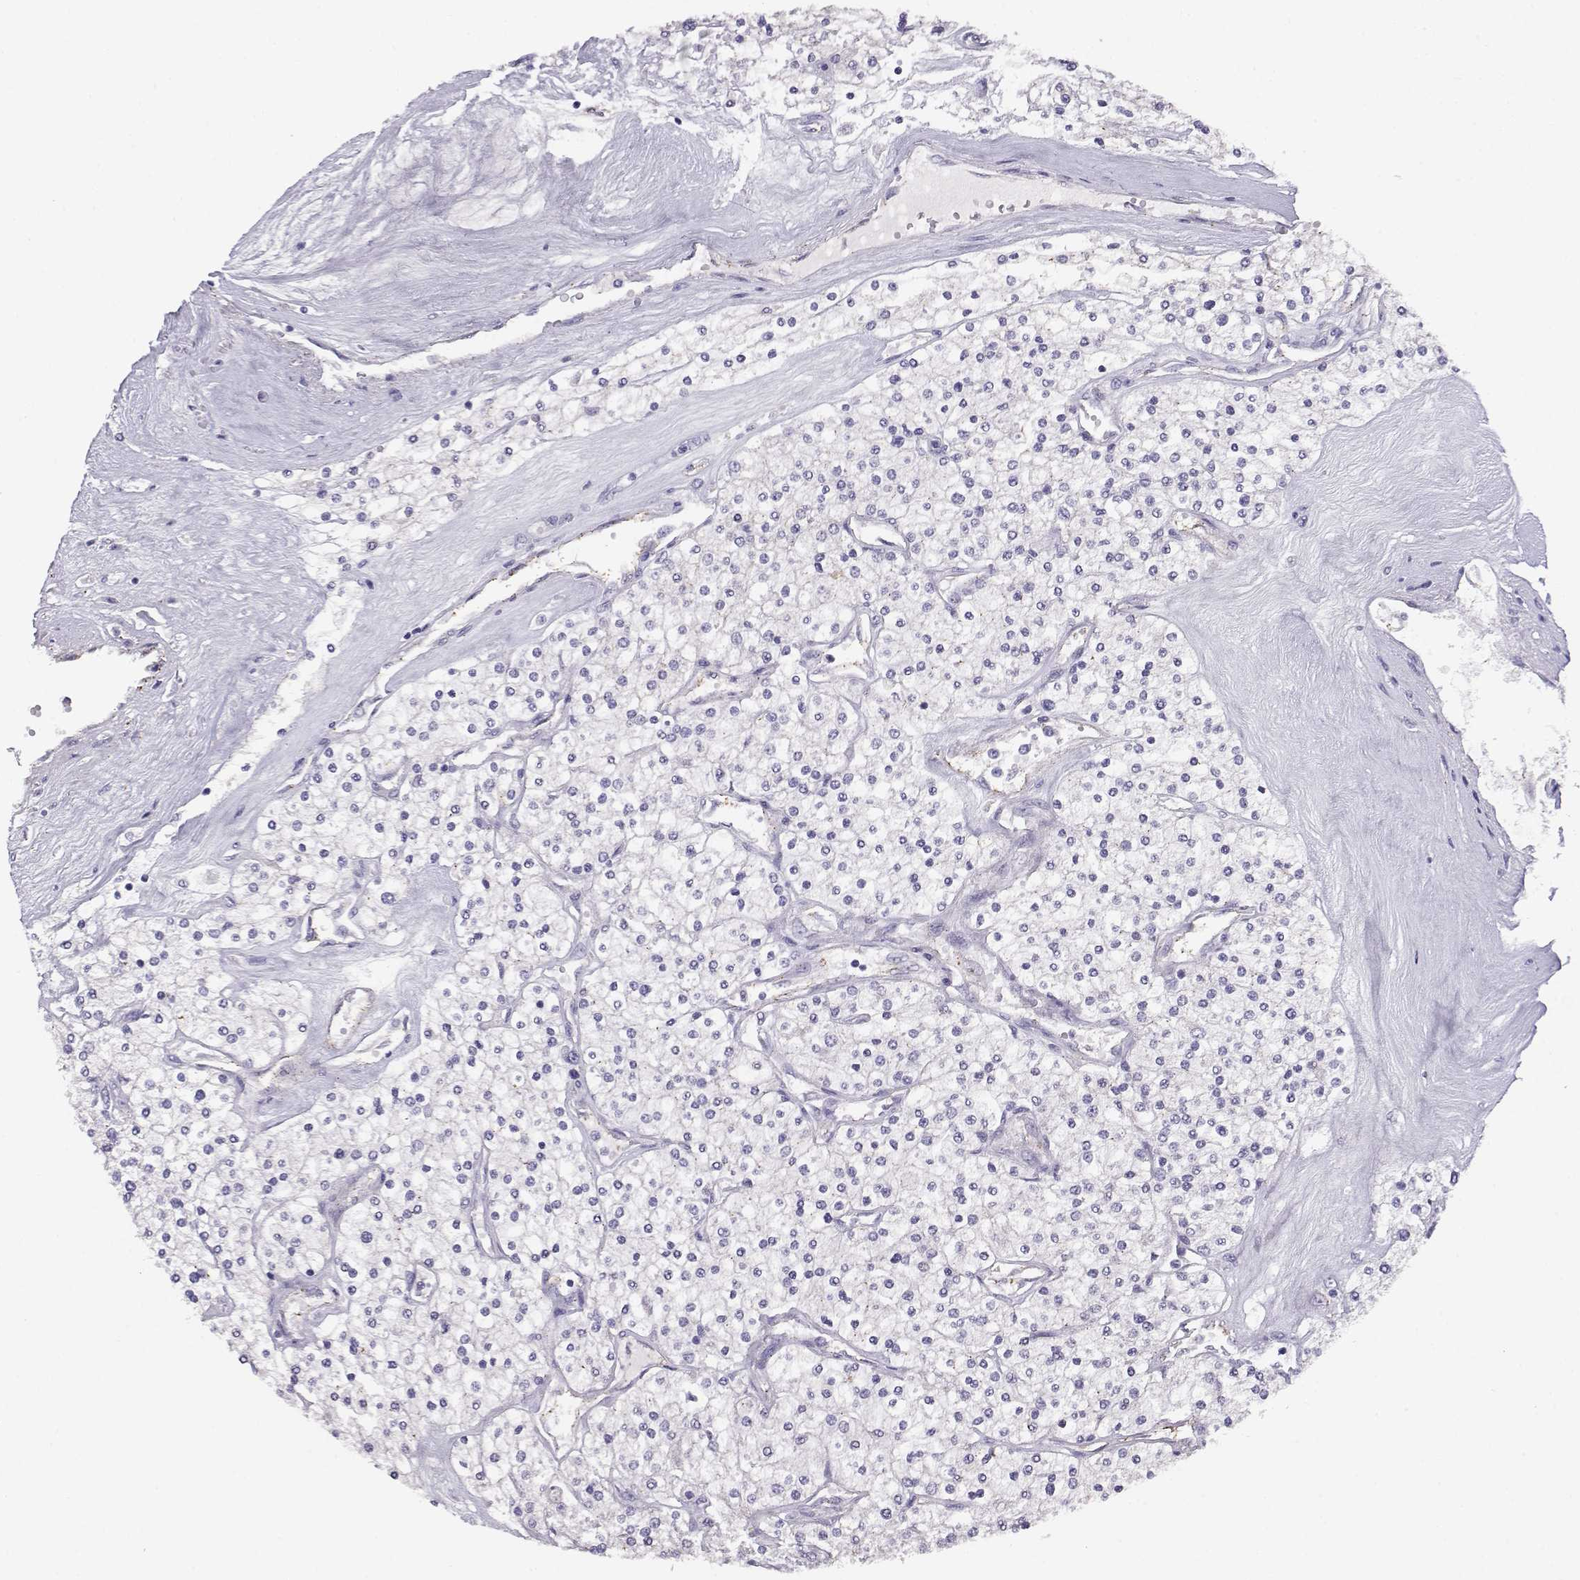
{"staining": {"intensity": "negative", "quantity": "none", "location": "none"}, "tissue": "renal cancer", "cell_type": "Tumor cells", "image_type": "cancer", "snomed": [{"axis": "morphology", "description": "Adenocarcinoma, NOS"}, {"axis": "topography", "description": "Kidney"}], "caption": "Tumor cells are negative for brown protein staining in renal cancer (adenocarcinoma).", "gene": "ENDOU", "patient": {"sex": "male", "age": 80}}